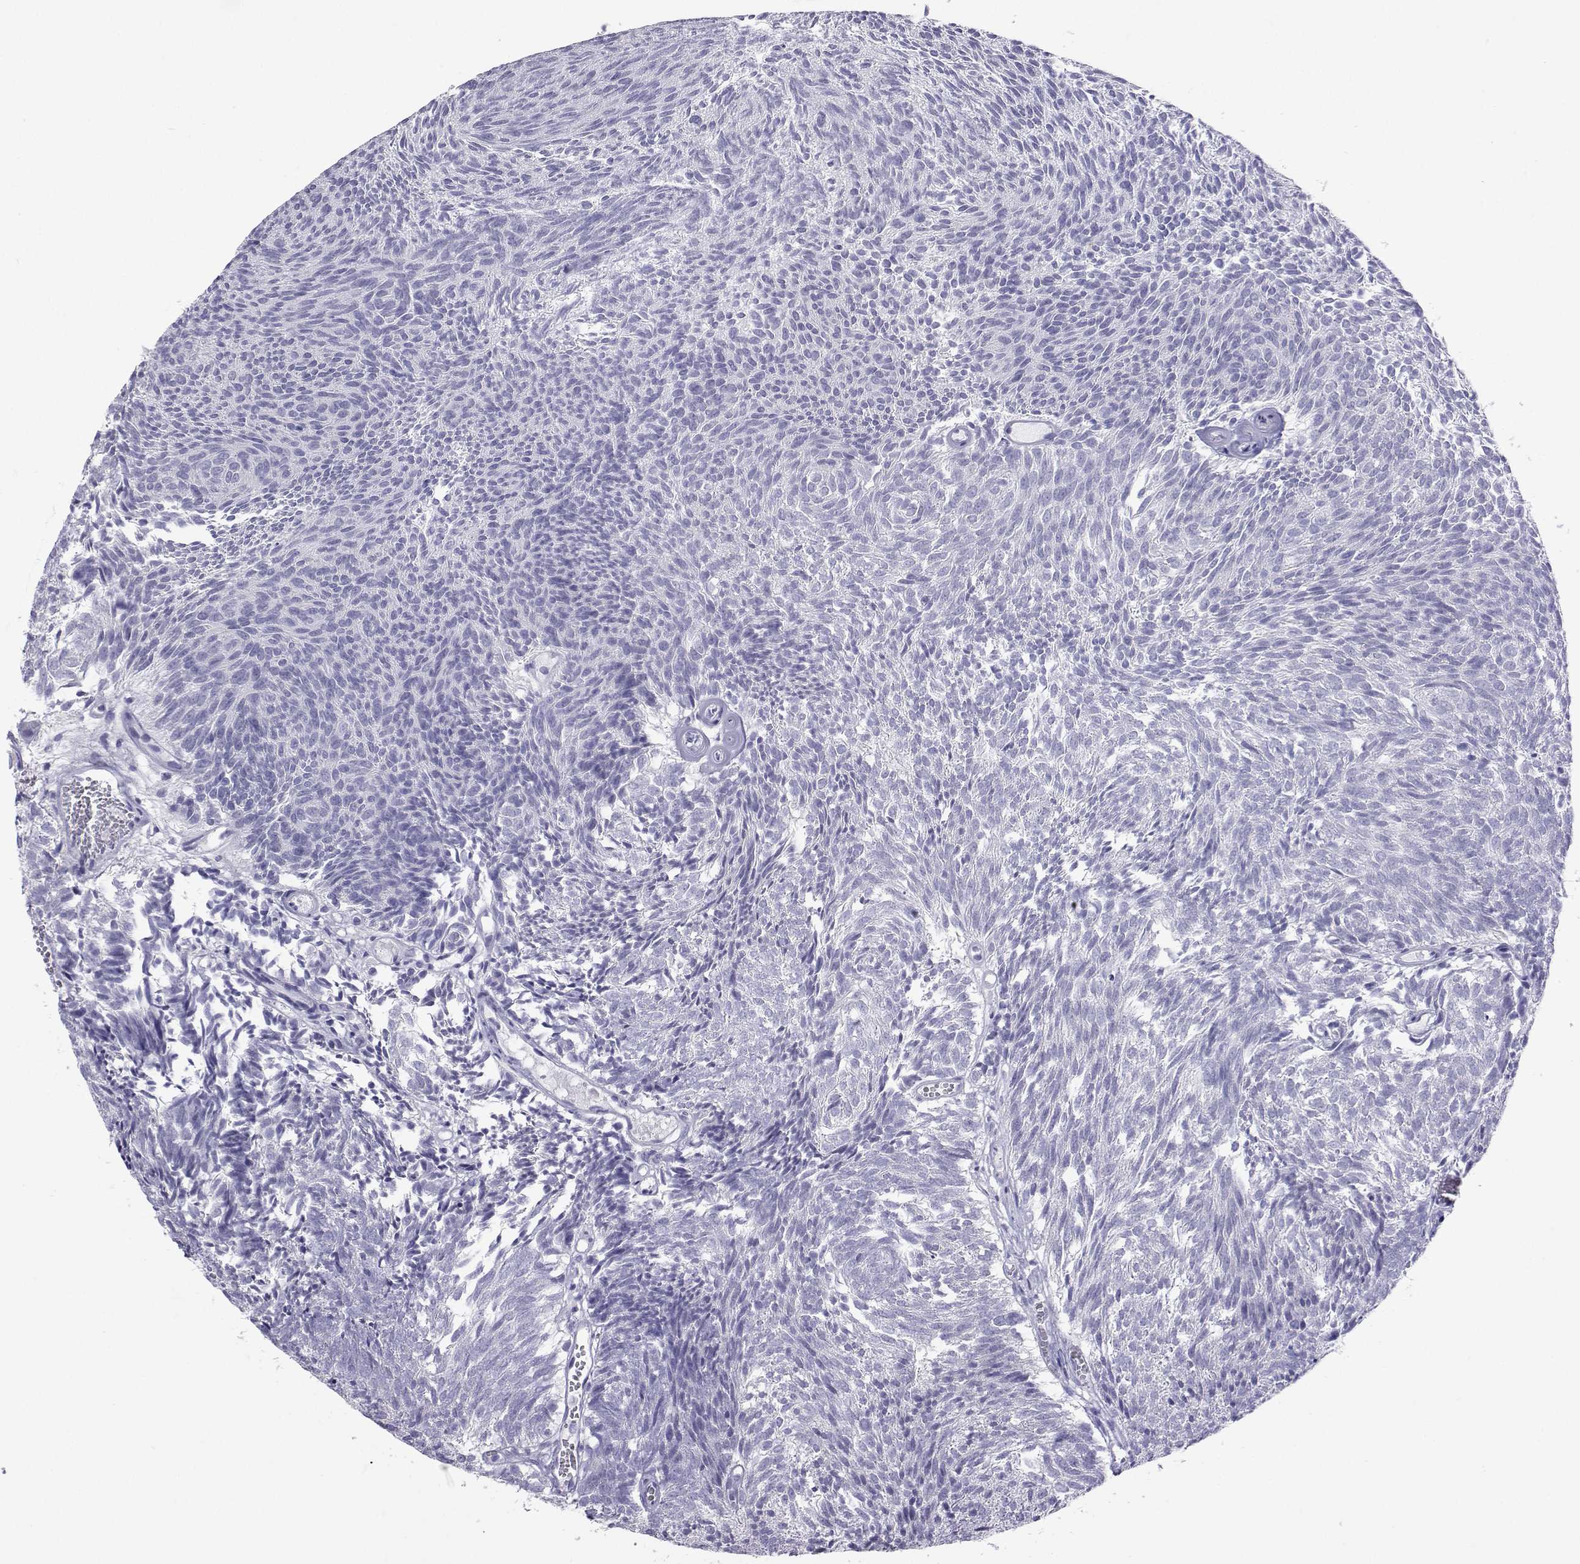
{"staining": {"intensity": "negative", "quantity": "none", "location": "none"}, "tissue": "urothelial cancer", "cell_type": "Tumor cells", "image_type": "cancer", "snomed": [{"axis": "morphology", "description": "Urothelial carcinoma, Low grade"}, {"axis": "topography", "description": "Urinary bladder"}], "caption": "Tumor cells show no significant expression in urothelial carcinoma (low-grade). The staining was performed using DAB to visualize the protein expression in brown, while the nuclei were stained in blue with hematoxylin (Magnification: 20x).", "gene": "PLIN4", "patient": {"sex": "male", "age": 77}}